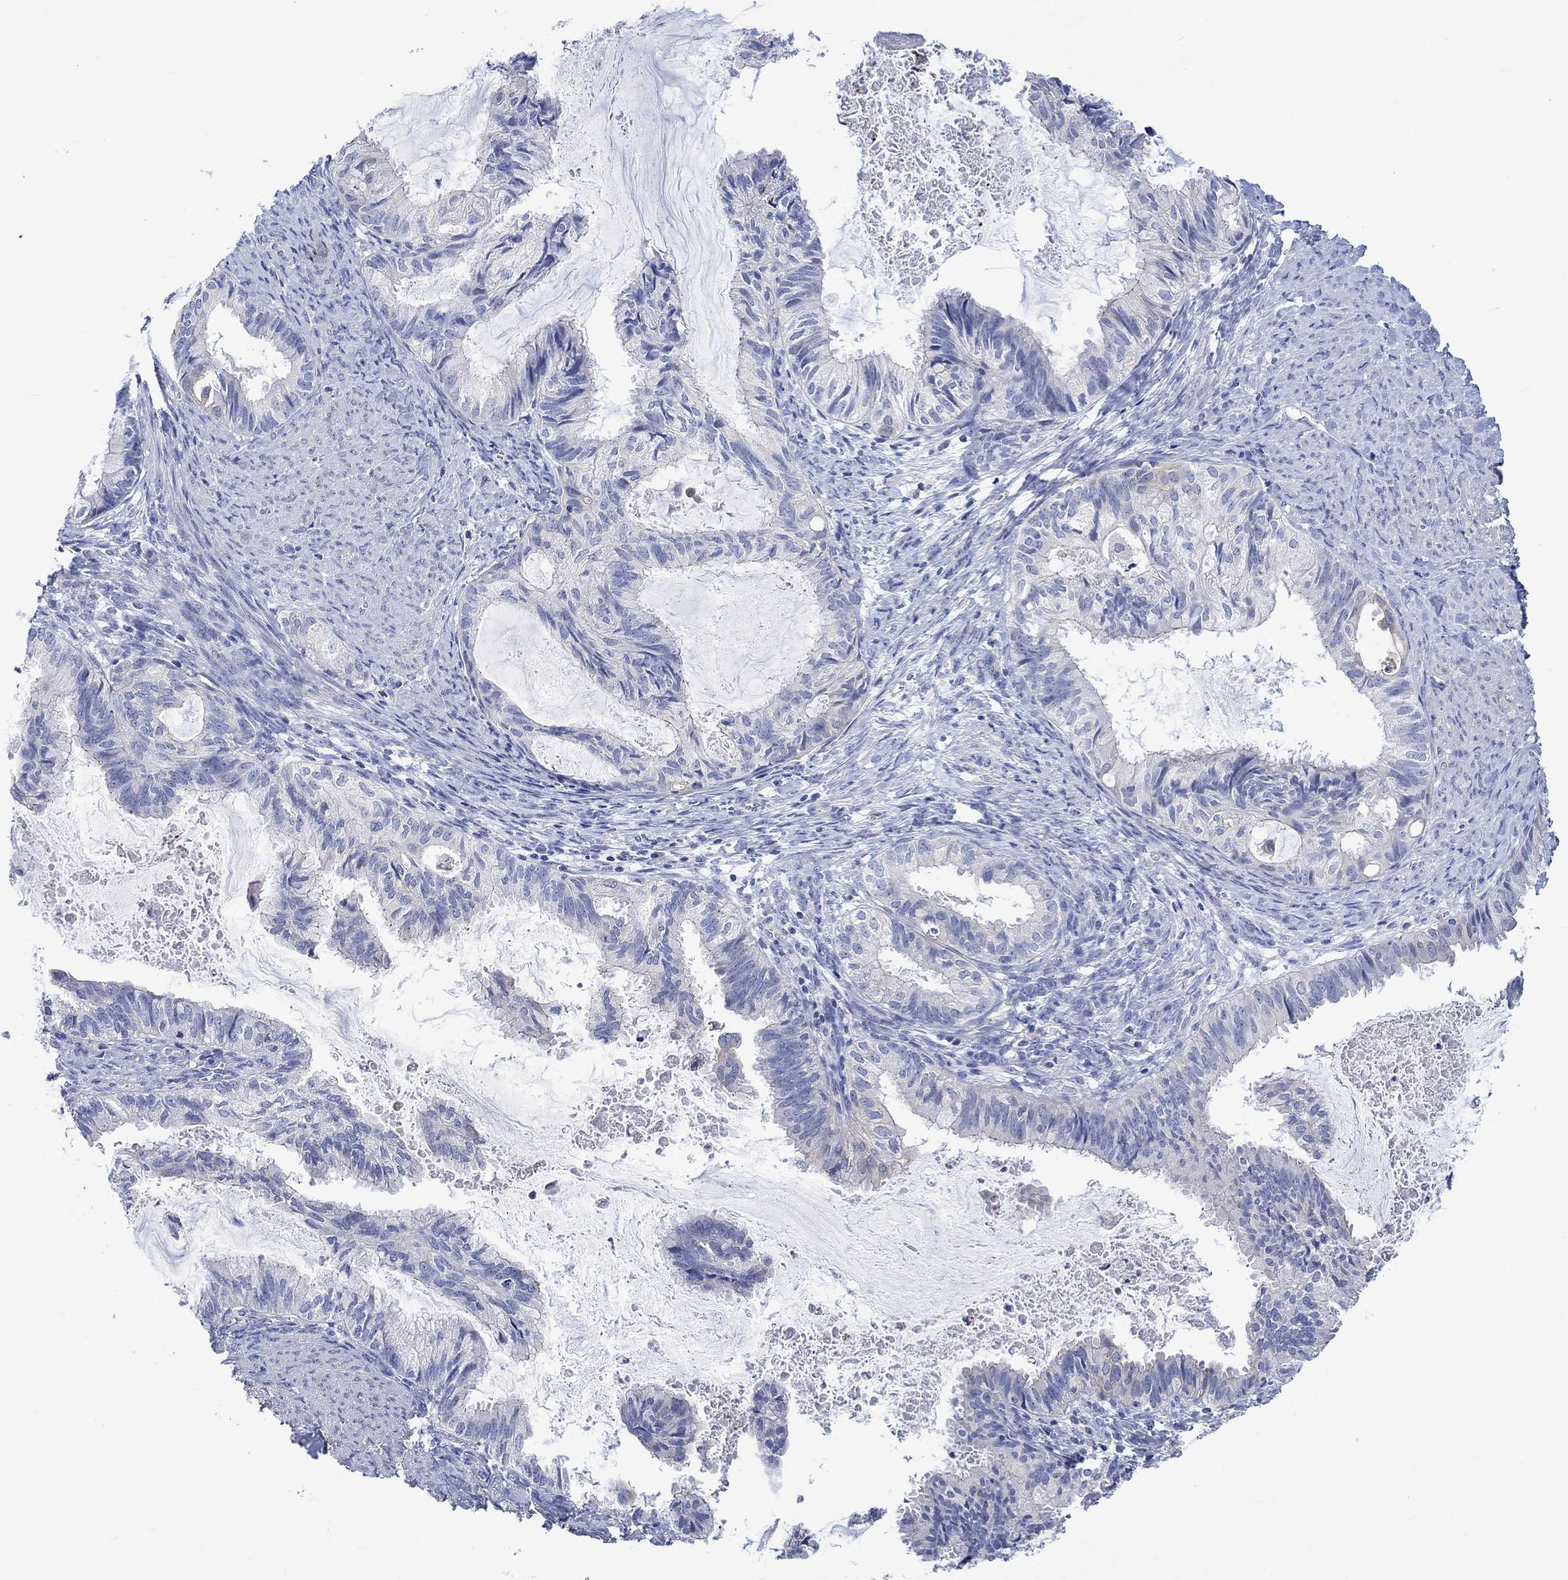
{"staining": {"intensity": "weak", "quantity": "<25%", "location": "cytoplasmic/membranous"}, "tissue": "endometrial cancer", "cell_type": "Tumor cells", "image_type": "cancer", "snomed": [{"axis": "morphology", "description": "Adenocarcinoma, NOS"}, {"axis": "topography", "description": "Endometrium"}], "caption": "Image shows no significant protein expression in tumor cells of adenocarcinoma (endometrial).", "gene": "AGRP", "patient": {"sex": "female", "age": 86}}